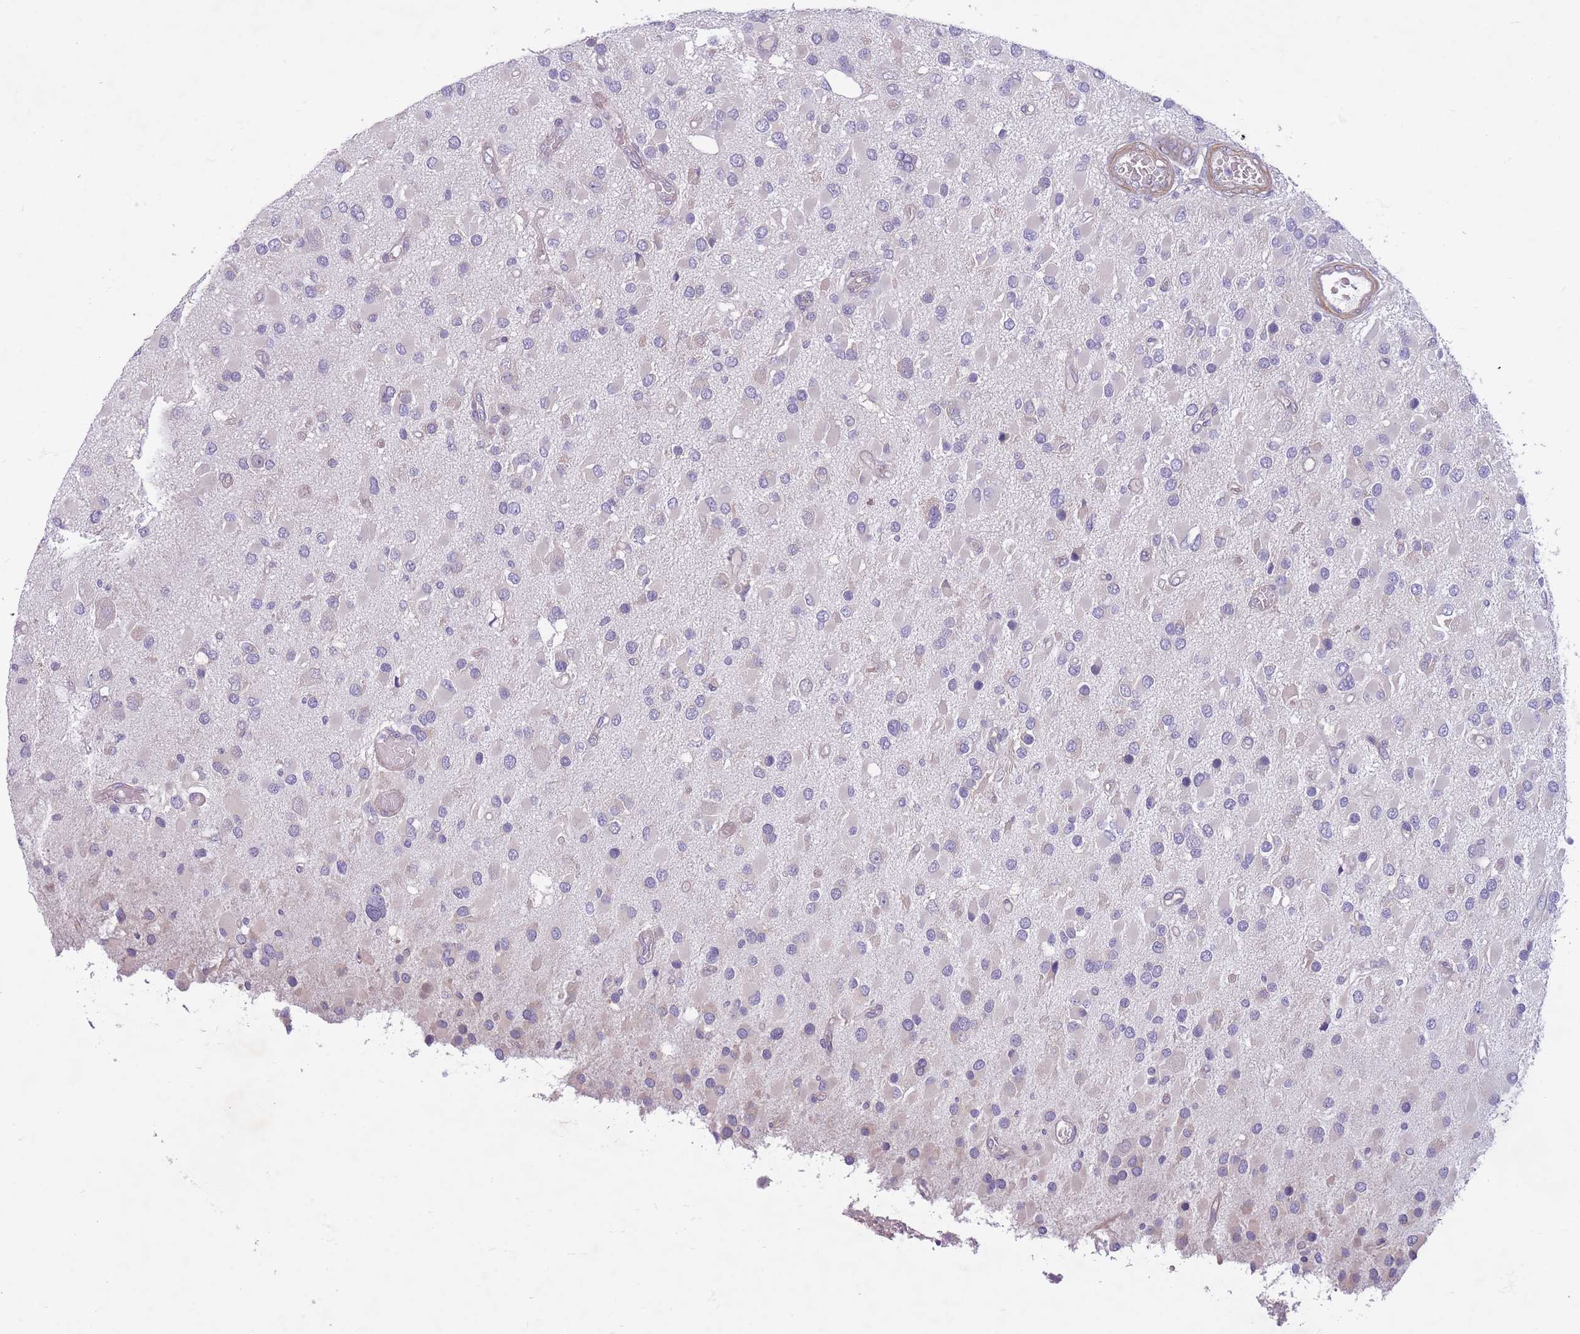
{"staining": {"intensity": "negative", "quantity": "none", "location": "none"}, "tissue": "glioma", "cell_type": "Tumor cells", "image_type": "cancer", "snomed": [{"axis": "morphology", "description": "Glioma, malignant, High grade"}, {"axis": "topography", "description": "Brain"}], "caption": "Human glioma stained for a protein using immunohistochemistry demonstrates no positivity in tumor cells.", "gene": "PNPLA5", "patient": {"sex": "male", "age": 53}}